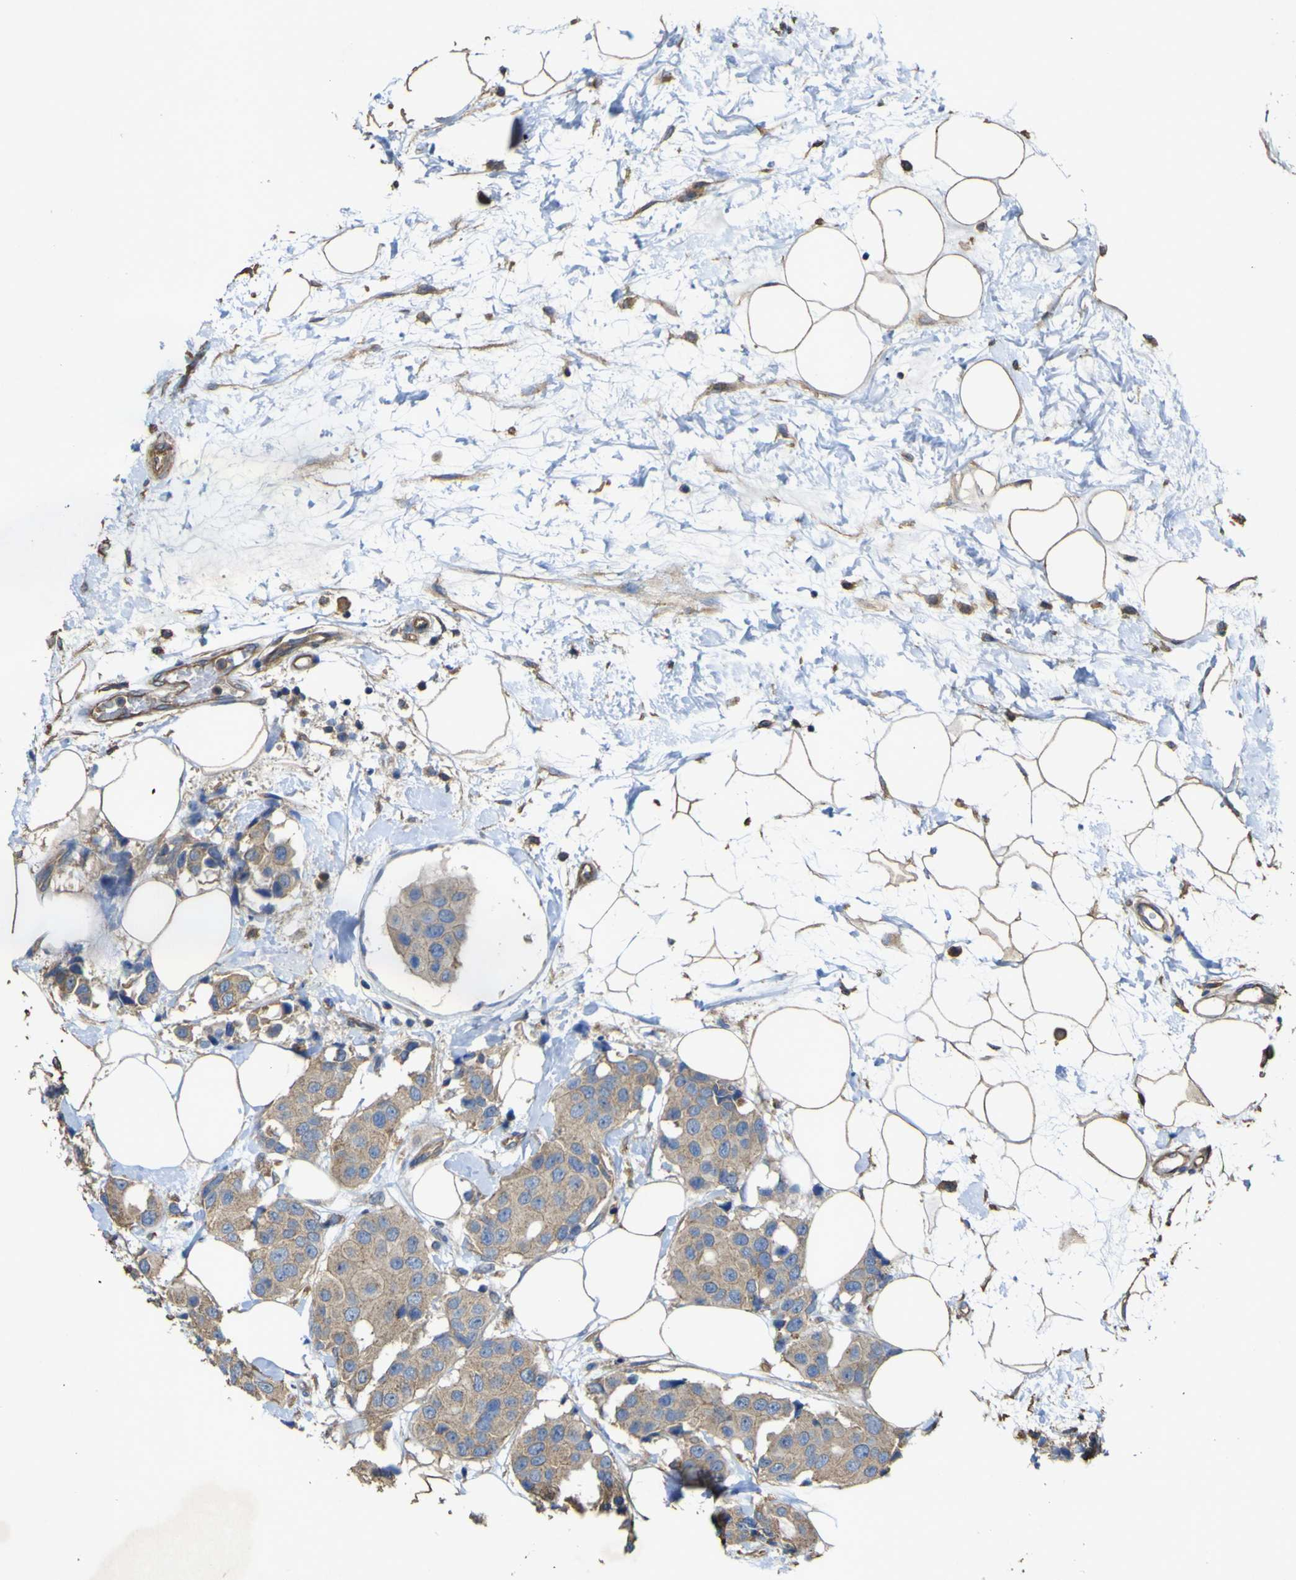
{"staining": {"intensity": "weak", "quantity": ">75%", "location": "cytoplasmic/membranous"}, "tissue": "breast cancer", "cell_type": "Tumor cells", "image_type": "cancer", "snomed": [{"axis": "morphology", "description": "Normal tissue, NOS"}, {"axis": "morphology", "description": "Duct carcinoma"}, {"axis": "topography", "description": "Breast"}], "caption": "Weak cytoplasmic/membranous expression is identified in approximately >75% of tumor cells in breast cancer (infiltrating ductal carcinoma). Using DAB (brown) and hematoxylin (blue) stains, captured at high magnification using brightfield microscopy.", "gene": "TNFSF15", "patient": {"sex": "female", "age": 39}}